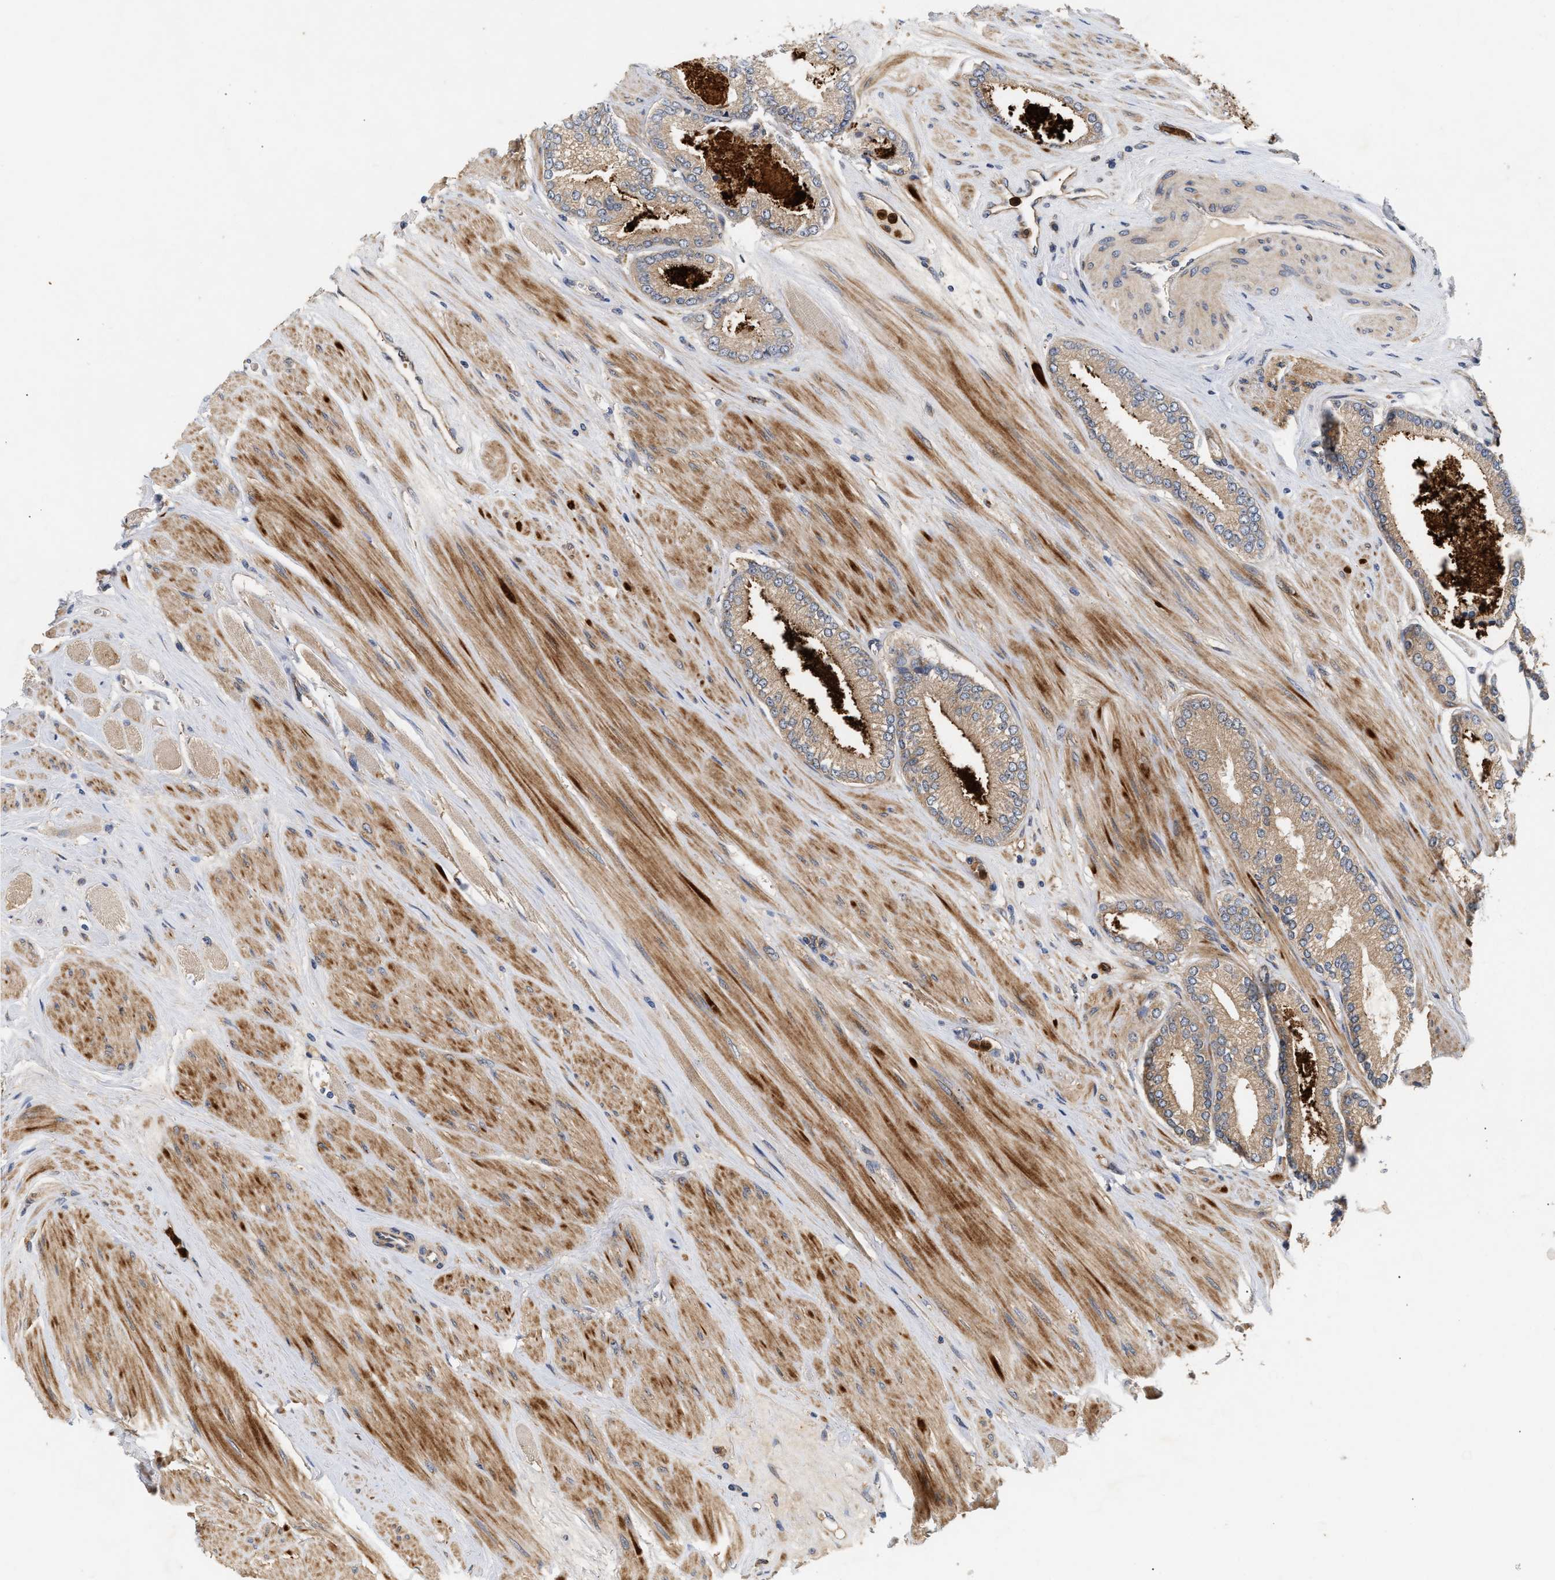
{"staining": {"intensity": "moderate", "quantity": "25%-75%", "location": "cytoplasmic/membranous"}, "tissue": "prostate cancer", "cell_type": "Tumor cells", "image_type": "cancer", "snomed": [{"axis": "morphology", "description": "Adenocarcinoma, High grade"}, {"axis": "topography", "description": "Prostate"}], "caption": "Immunohistochemistry of human prostate cancer displays medium levels of moderate cytoplasmic/membranous positivity in about 25%-75% of tumor cells. (DAB (3,3'-diaminobenzidine) = brown stain, brightfield microscopy at high magnification).", "gene": "PLCD1", "patient": {"sex": "male", "age": 61}}